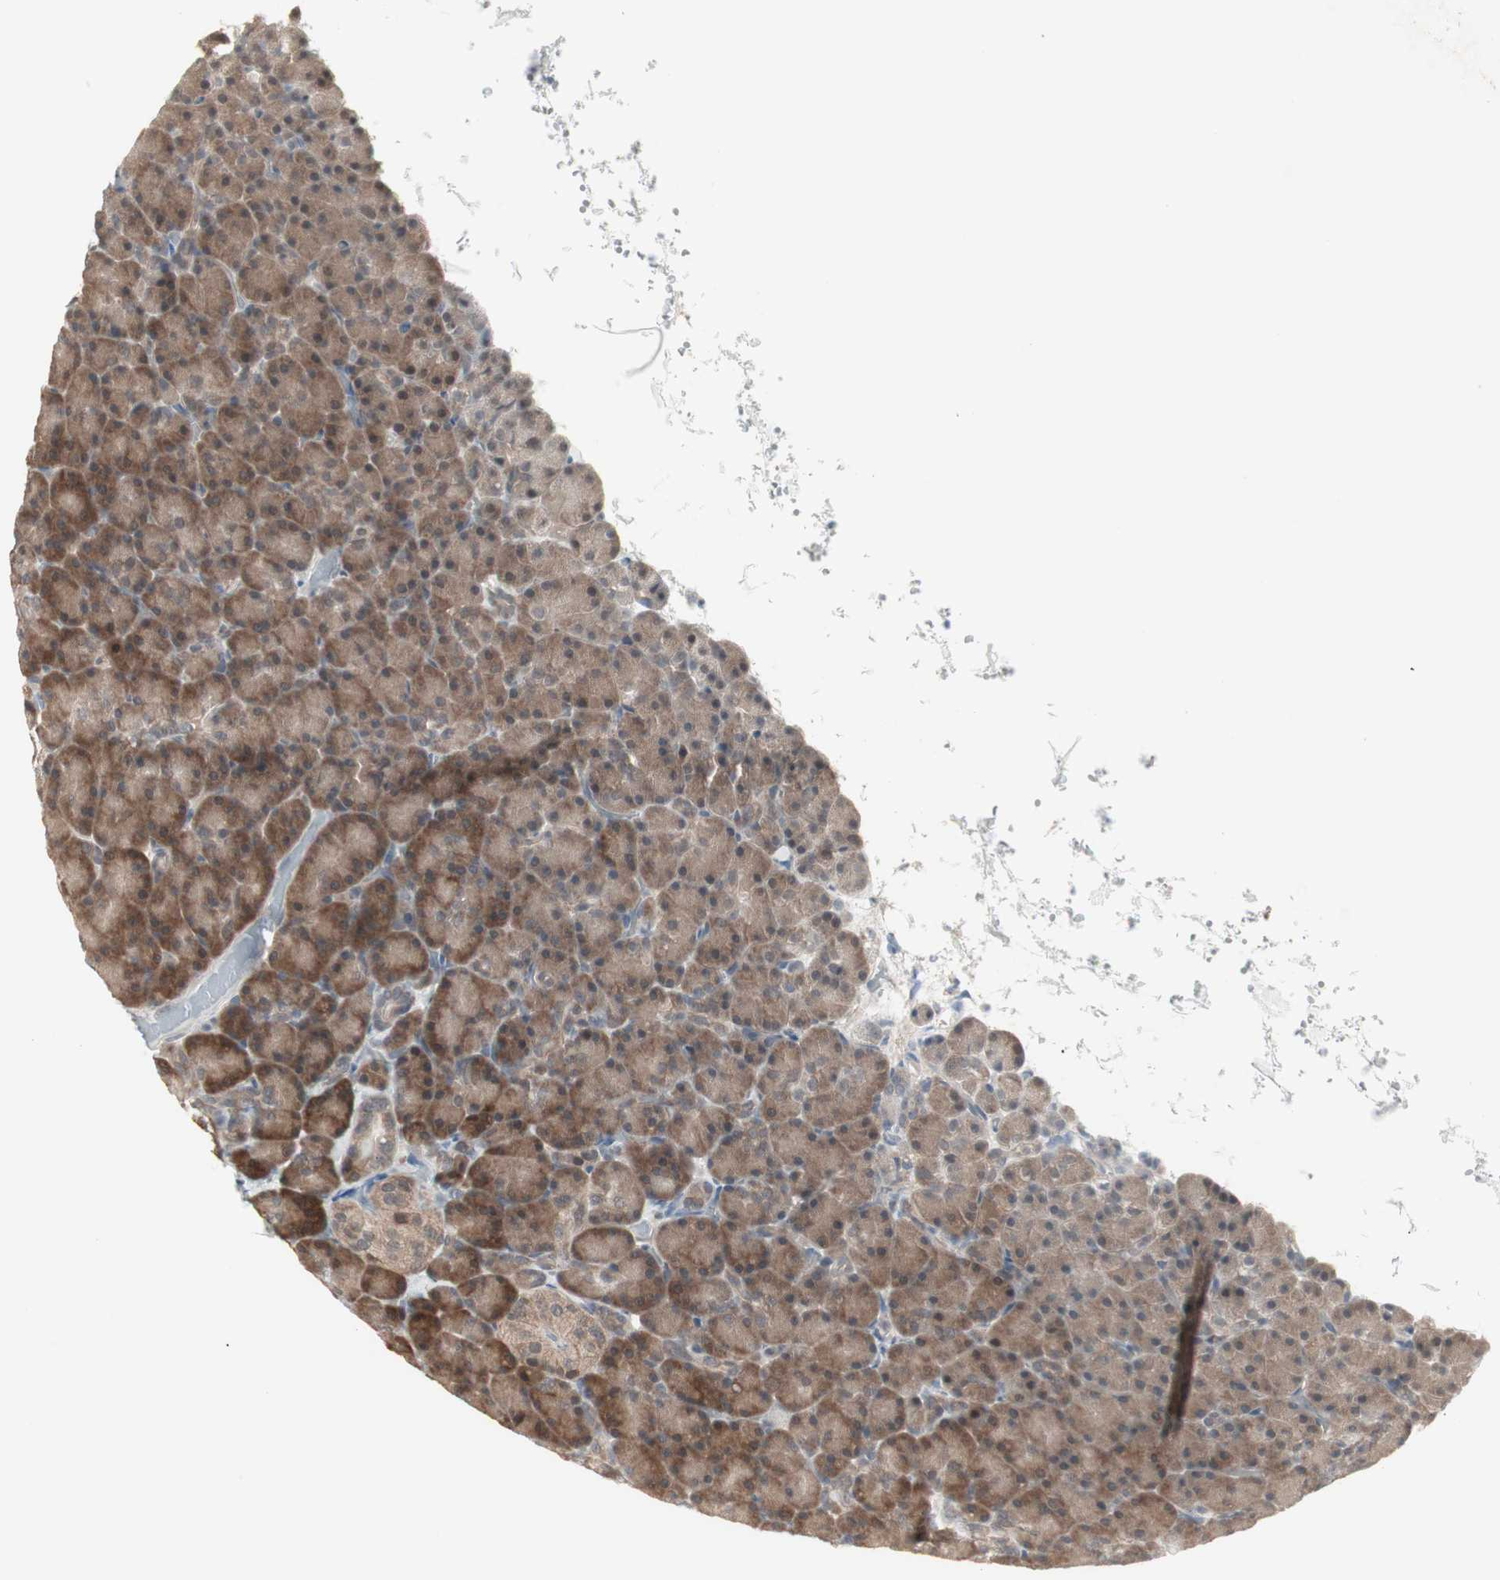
{"staining": {"intensity": "moderate", "quantity": ">75%", "location": "cytoplasmic/membranous"}, "tissue": "pancreas", "cell_type": "Exocrine glandular cells", "image_type": "normal", "snomed": [{"axis": "morphology", "description": "Normal tissue, NOS"}, {"axis": "topography", "description": "Pancreas"}], "caption": "This micrograph exhibits unremarkable pancreas stained with immunohistochemistry to label a protein in brown. The cytoplasmic/membranous of exocrine glandular cells show moderate positivity for the protein. Nuclei are counter-stained blue.", "gene": "PTPA", "patient": {"sex": "female", "age": 43}}